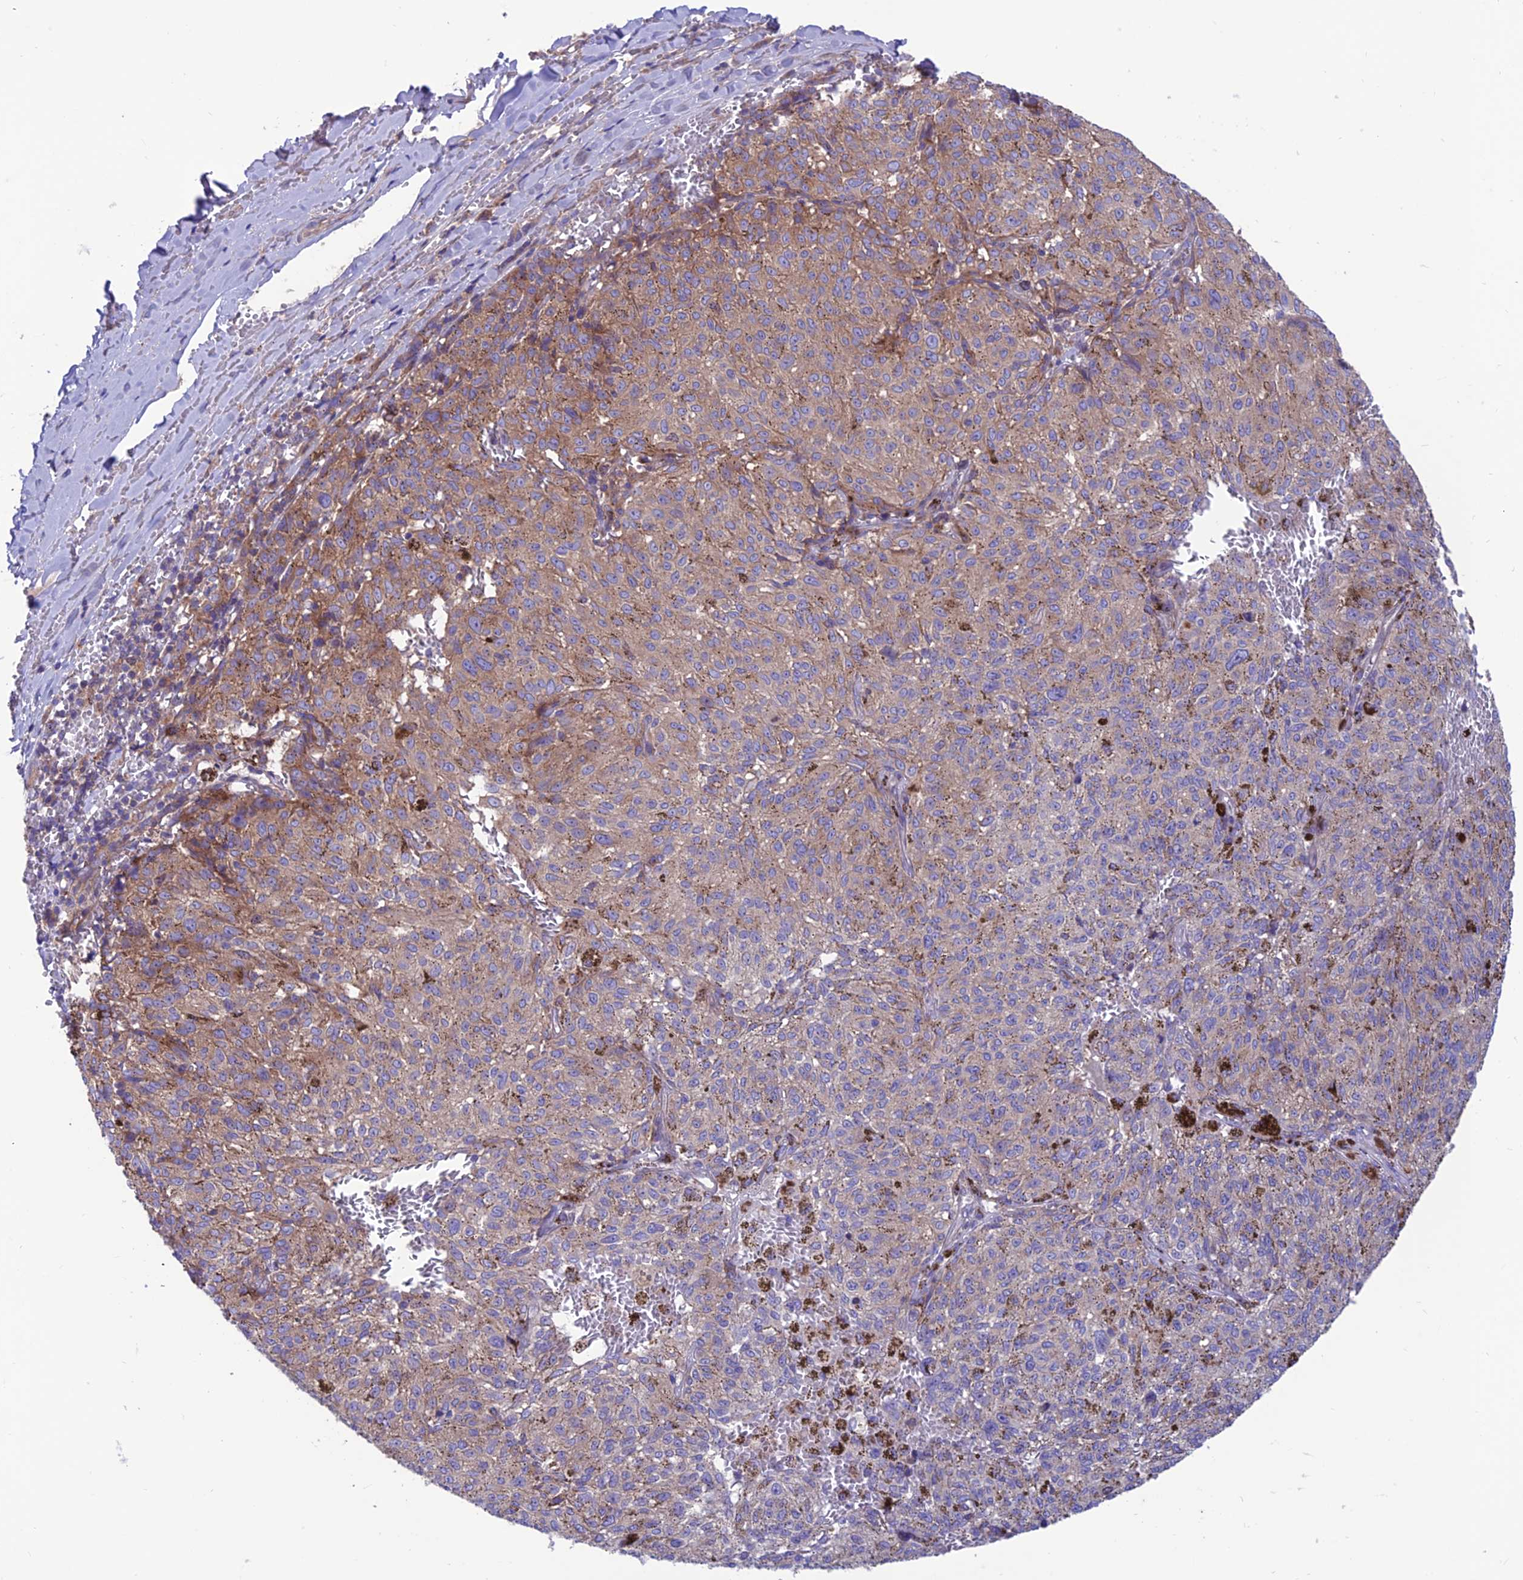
{"staining": {"intensity": "weak", "quantity": ">75%", "location": "cytoplasmic/membranous"}, "tissue": "melanoma", "cell_type": "Tumor cells", "image_type": "cancer", "snomed": [{"axis": "morphology", "description": "Malignant melanoma, NOS"}, {"axis": "topography", "description": "Skin"}], "caption": "Tumor cells show weak cytoplasmic/membranous expression in about >75% of cells in malignant melanoma.", "gene": "VPS16", "patient": {"sex": "female", "age": 72}}